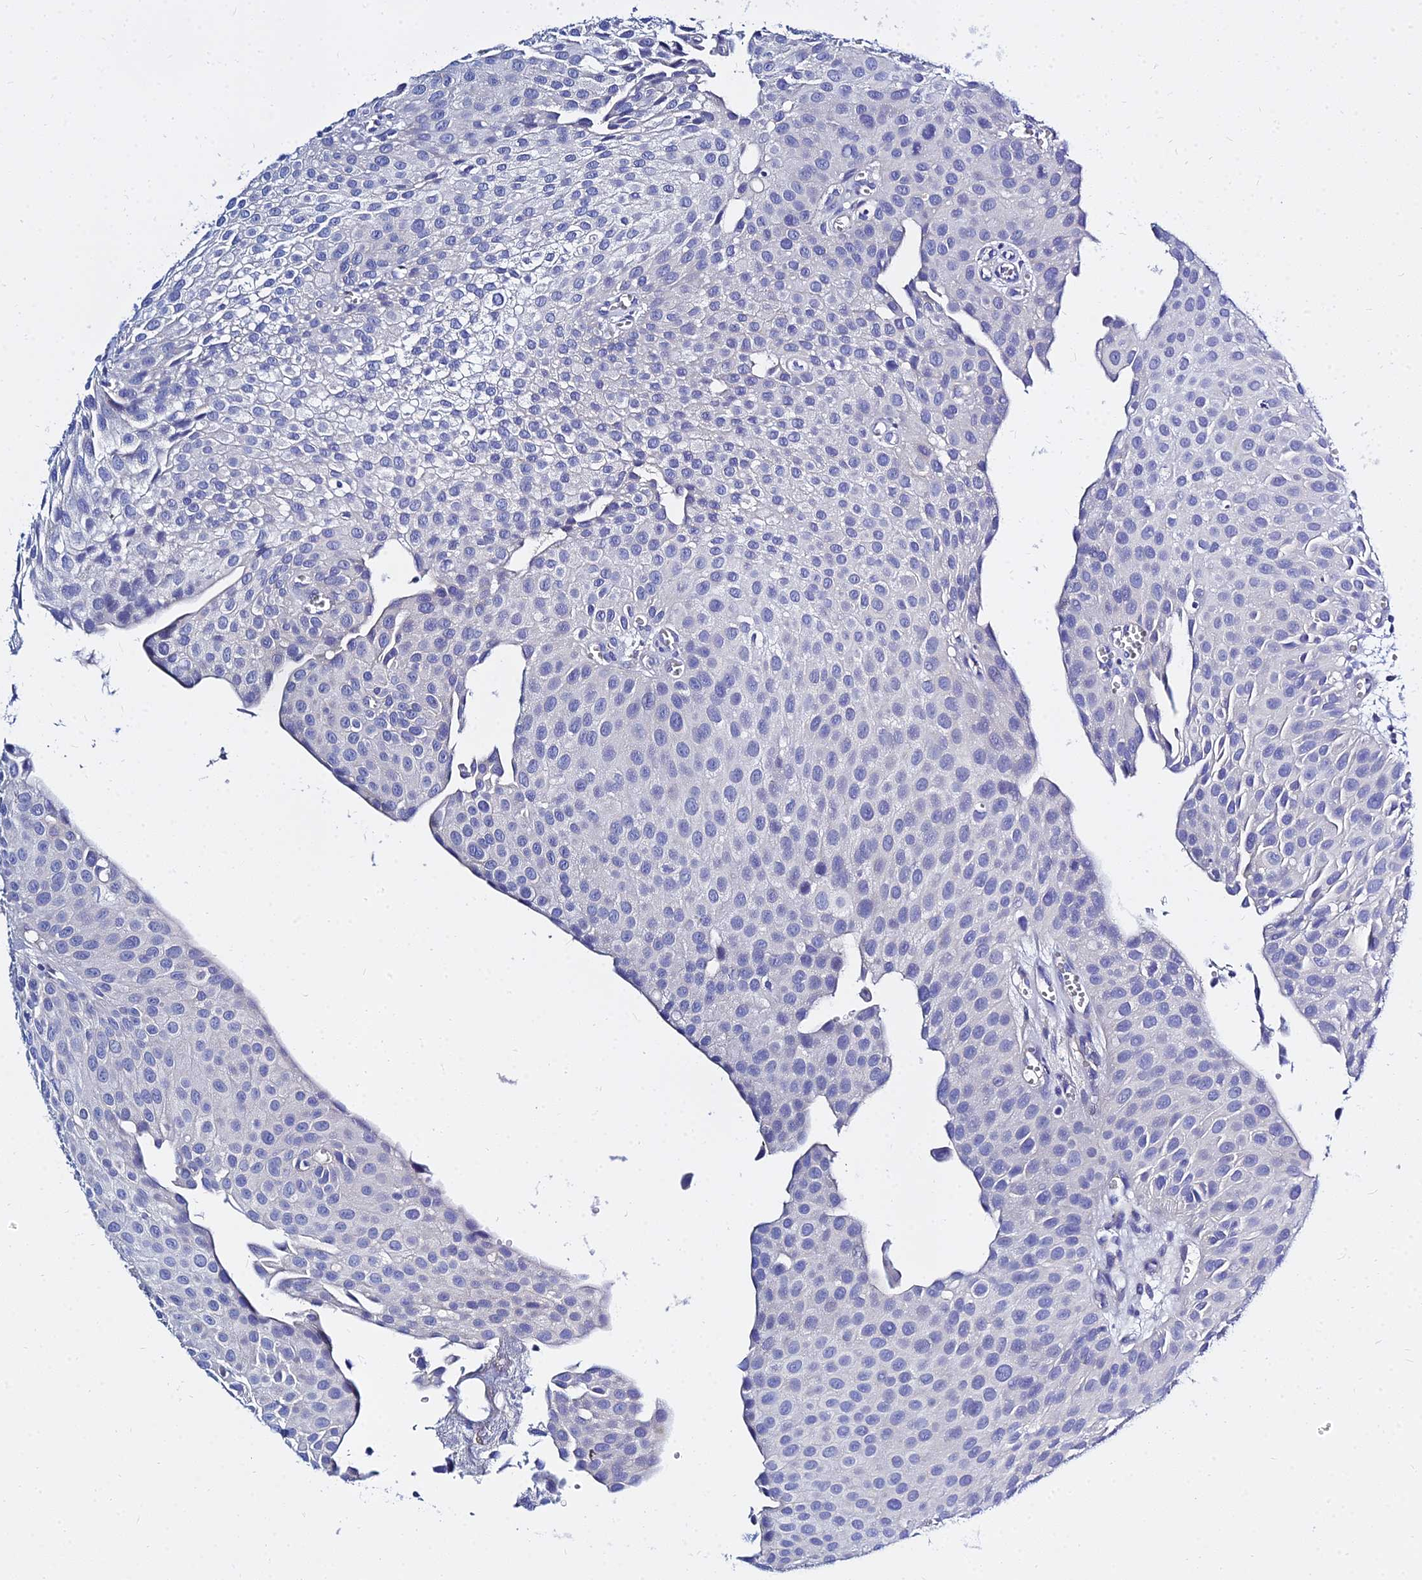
{"staining": {"intensity": "negative", "quantity": "none", "location": "none"}, "tissue": "urothelial cancer", "cell_type": "Tumor cells", "image_type": "cancer", "snomed": [{"axis": "morphology", "description": "Urothelial carcinoma, Low grade"}, {"axis": "topography", "description": "Urinary bladder"}], "caption": "The image shows no significant positivity in tumor cells of urothelial cancer.", "gene": "ZNF552", "patient": {"sex": "male", "age": 88}}